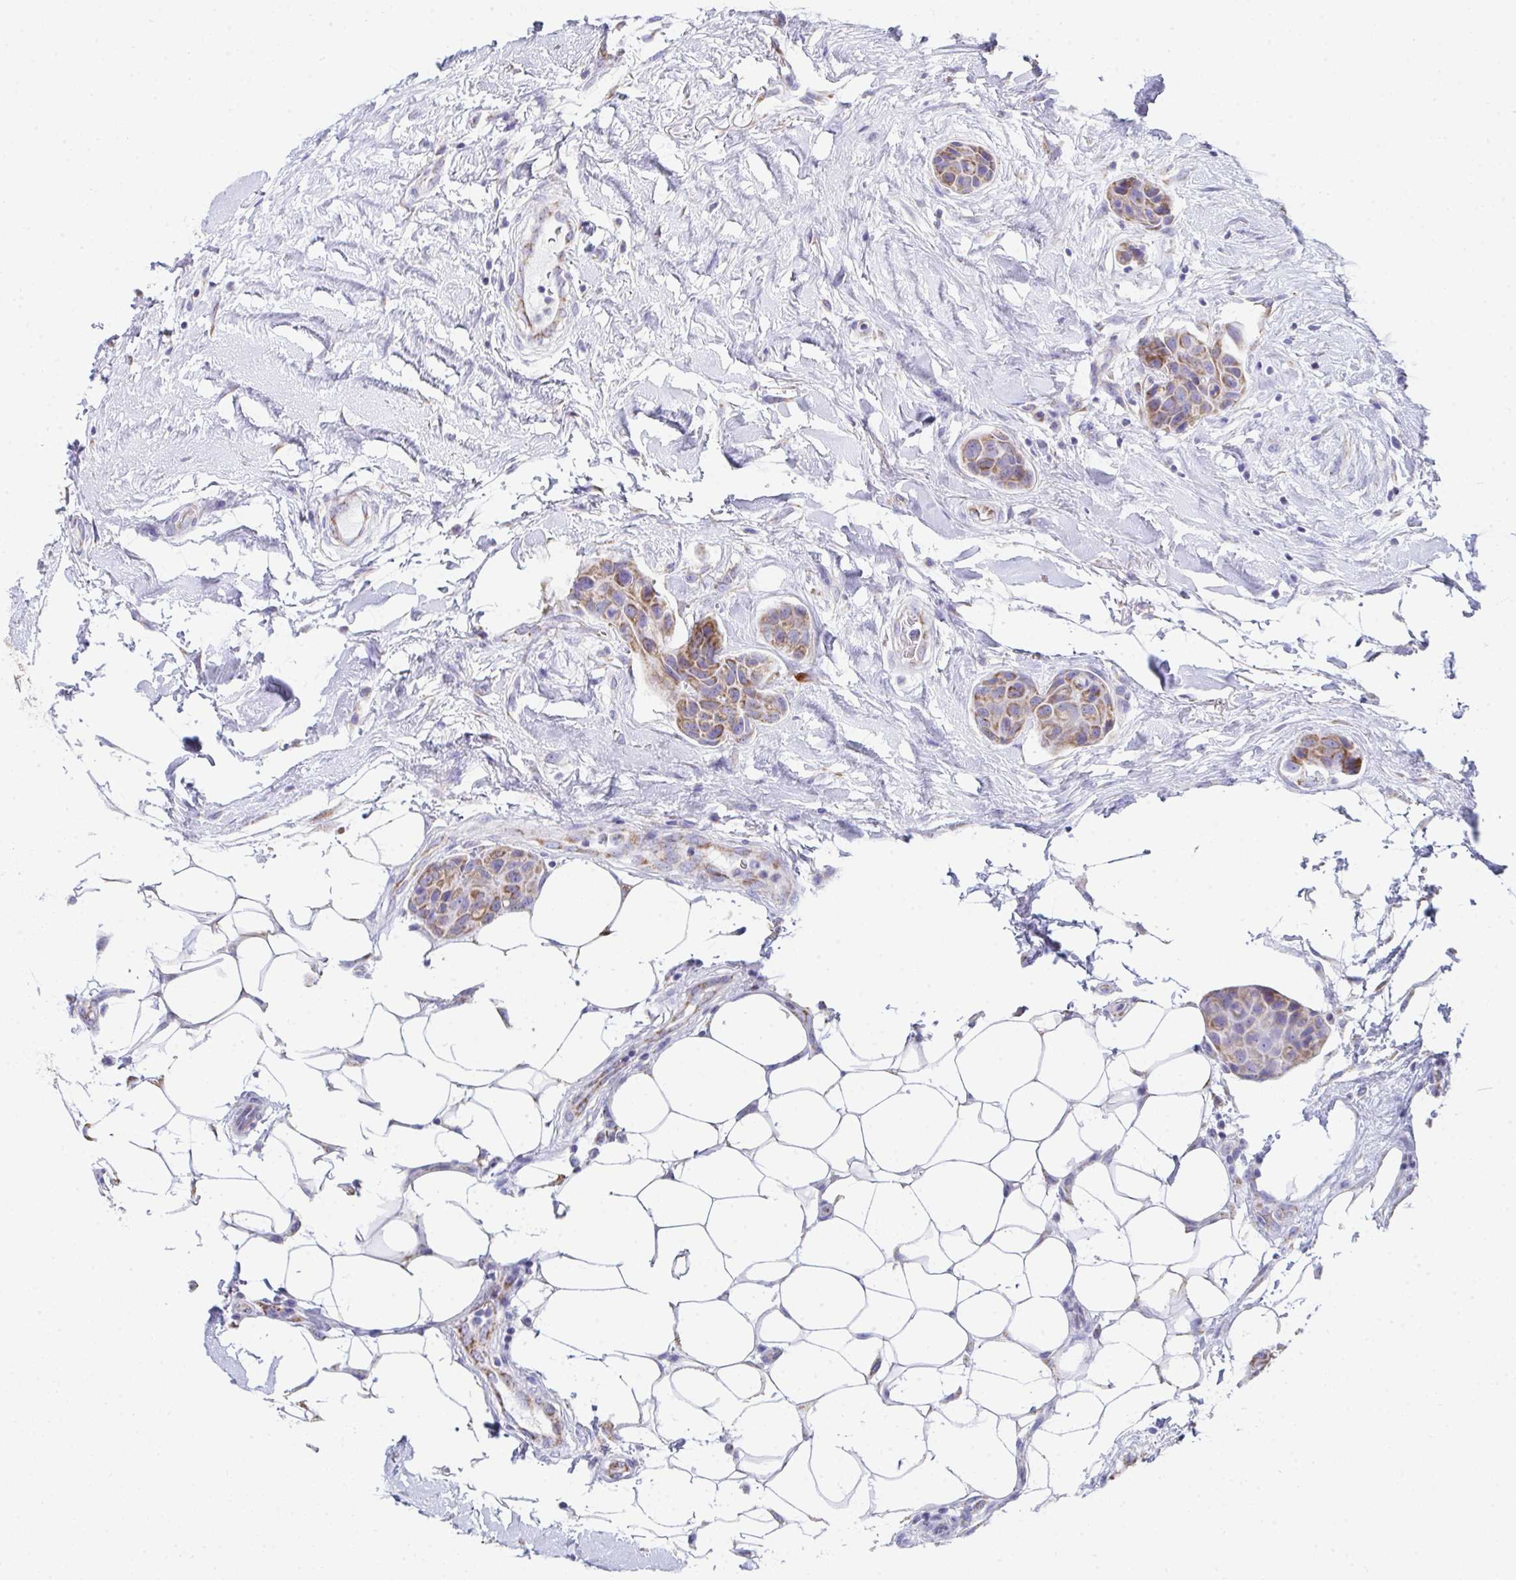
{"staining": {"intensity": "moderate", "quantity": ">75%", "location": "cytoplasmic/membranous"}, "tissue": "breast cancer", "cell_type": "Tumor cells", "image_type": "cancer", "snomed": [{"axis": "morphology", "description": "Duct carcinoma"}, {"axis": "topography", "description": "Breast"}, {"axis": "topography", "description": "Lymph node"}], "caption": "About >75% of tumor cells in human infiltrating ductal carcinoma (breast) demonstrate moderate cytoplasmic/membranous protein positivity as visualized by brown immunohistochemical staining.", "gene": "AIFM1", "patient": {"sex": "female", "age": 80}}